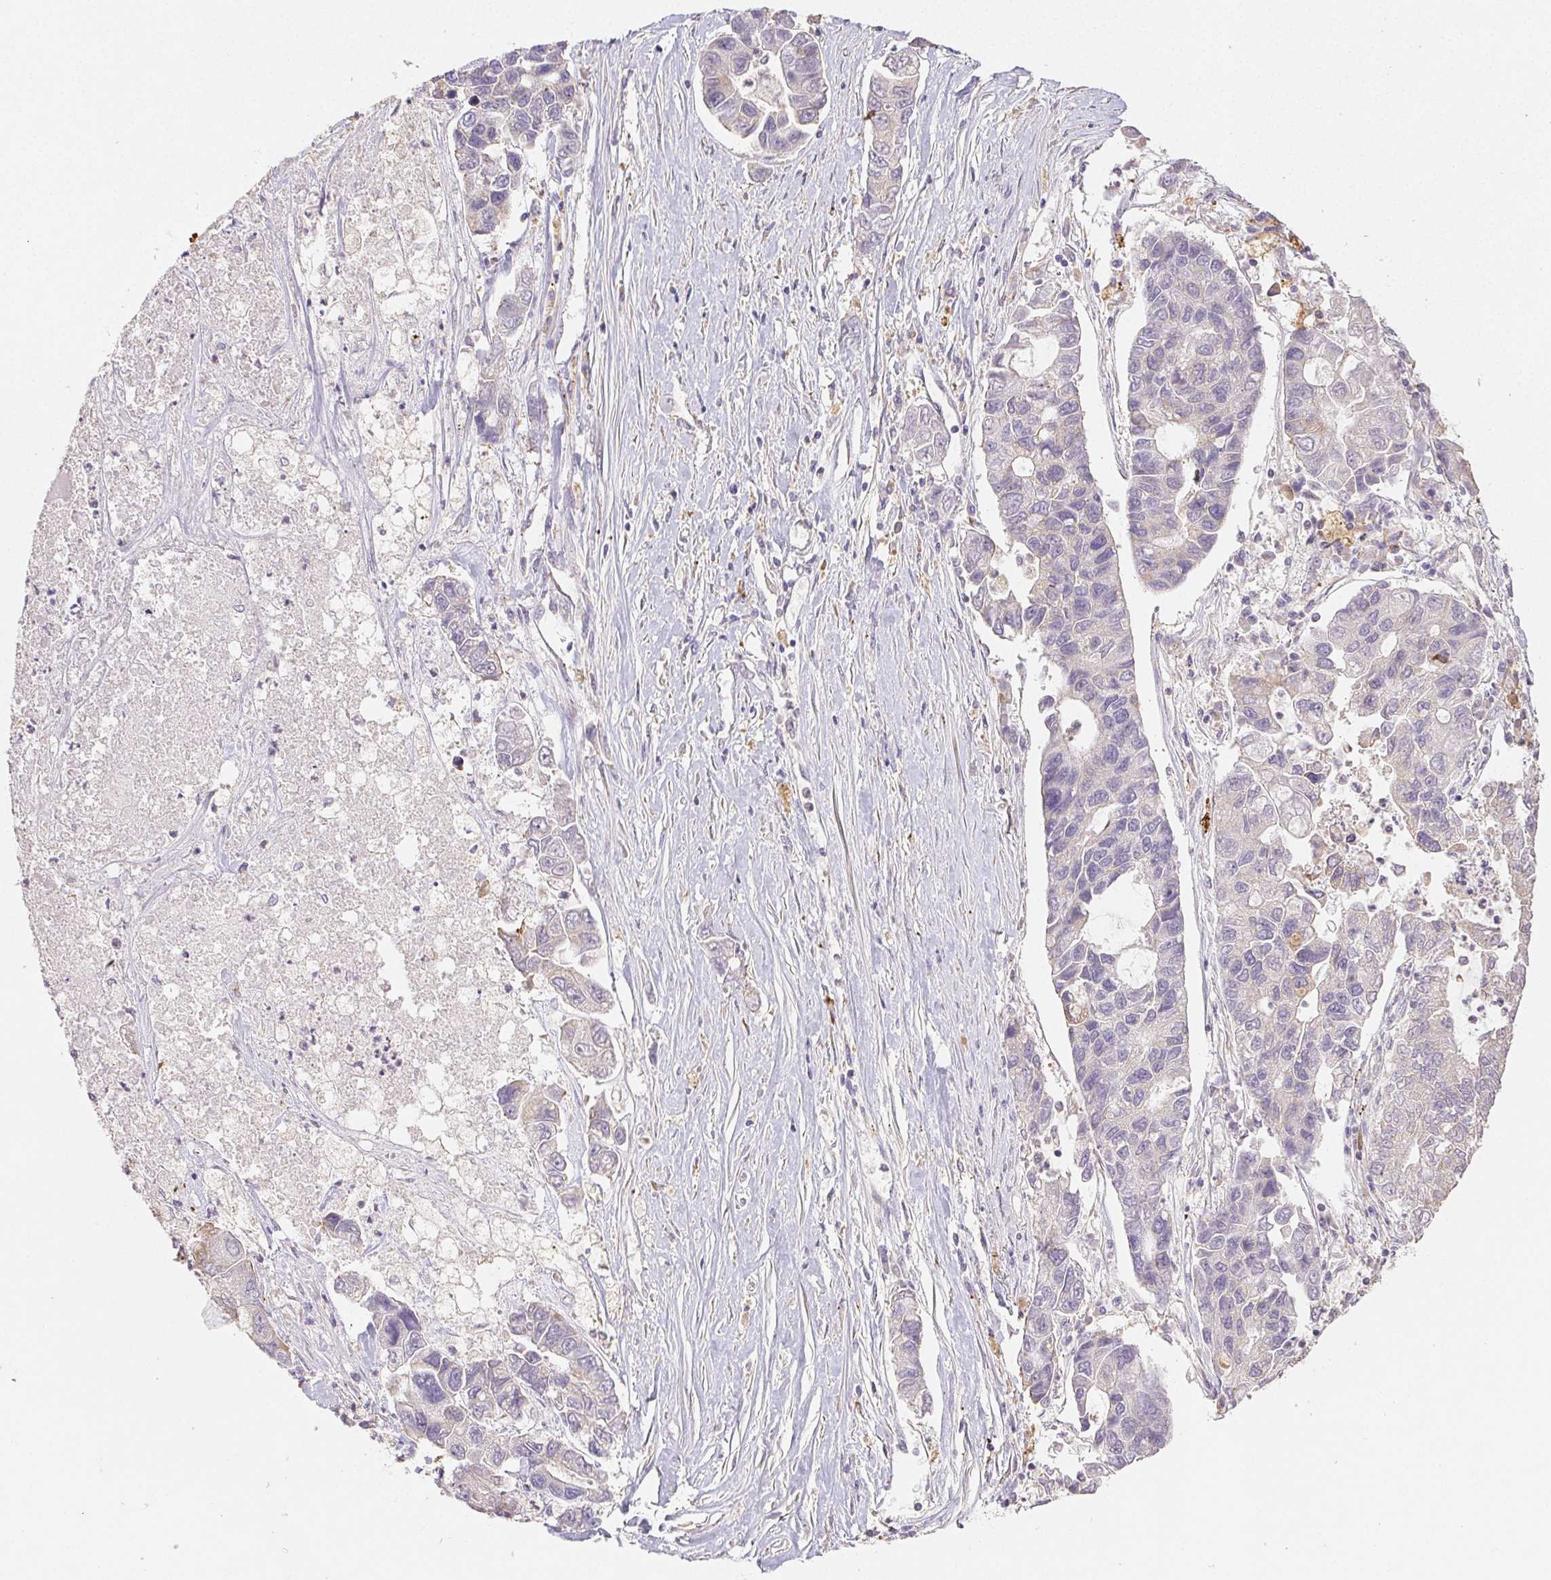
{"staining": {"intensity": "negative", "quantity": "none", "location": "none"}, "tissue": "lung cancer", "cell_type": "Tumor cells", "image_type": "cancer", "snomed": [{"axis": "morphology", "description": "Adenocarcinoma, NOS"}, {"axis": "topography", "description": "Bronchus"}, {"axis": "topography", "description": "Lung"}], "caption": "The micrograph displays no significant expression in tumor cells of lung cancer (adenocarcinoma). The staining is performed using DAB brown chromogen with nuclei counter-stained in using hematoxylin.", "gene": "ACVR1B", "patient": {"sex": "female", "age": 51}}